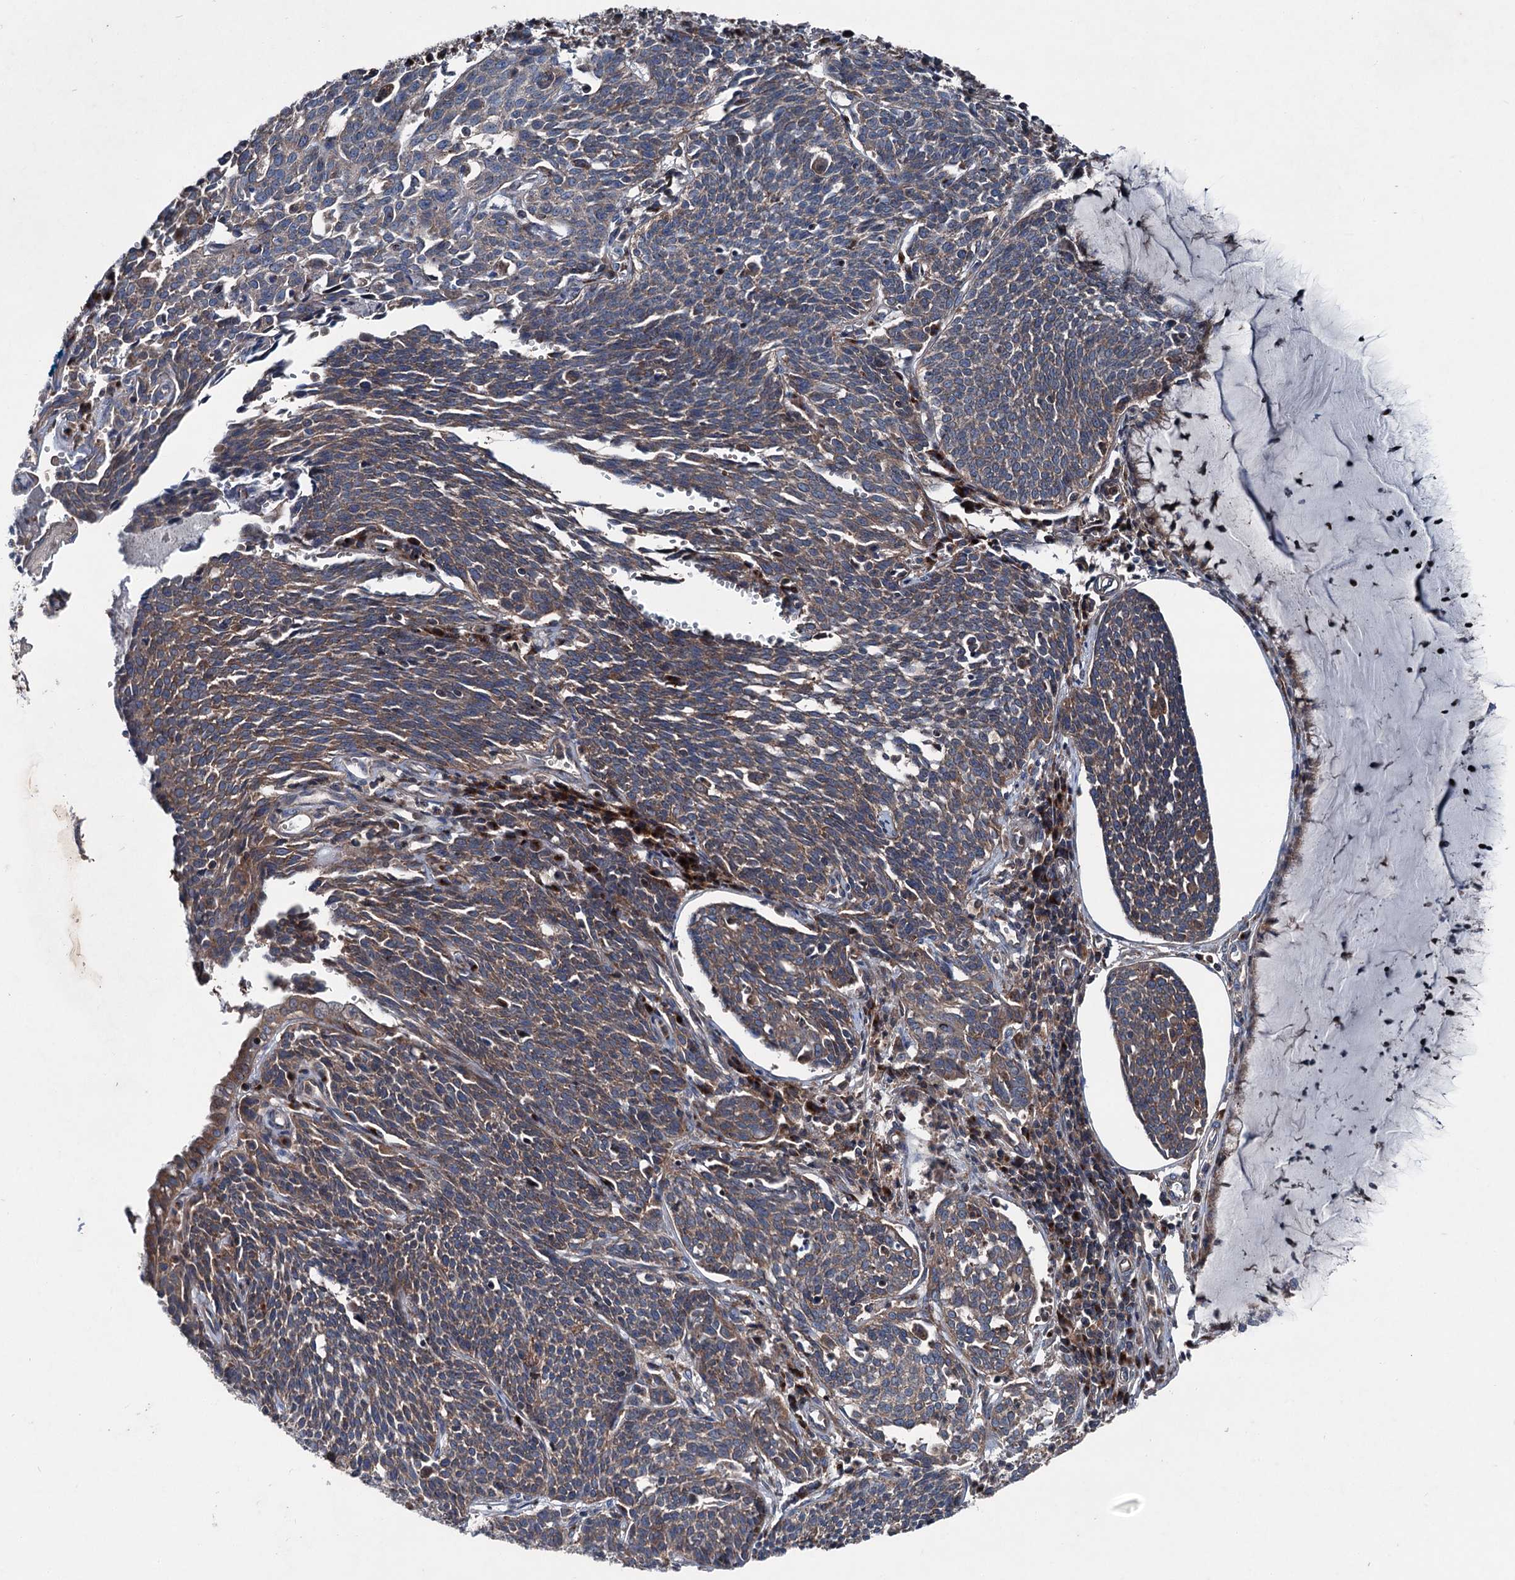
{"staining": {"intensity": "moderate", "quantity": ">75%", "location": "cytoplasmic/membranous"}, "tissue": "cervical cancer", "cell_type": "Tumor cells", "image_type": "cancer", "snomed": [{"axis": "morphology", "description": "Squamous cell carcinoma, NOS"}, {"axis": "topography", "description": "Cervix"}], "caption": "Cervical cancer (squamous cell carcinoma) stained for a protein exhibits moderate cytoplasmic/membranous positivity in tumor cells. (IHC, brightfield microscopy, high magnification).", "gene": "RUFY1", "patient": {"sex": "female", "age": 34}}